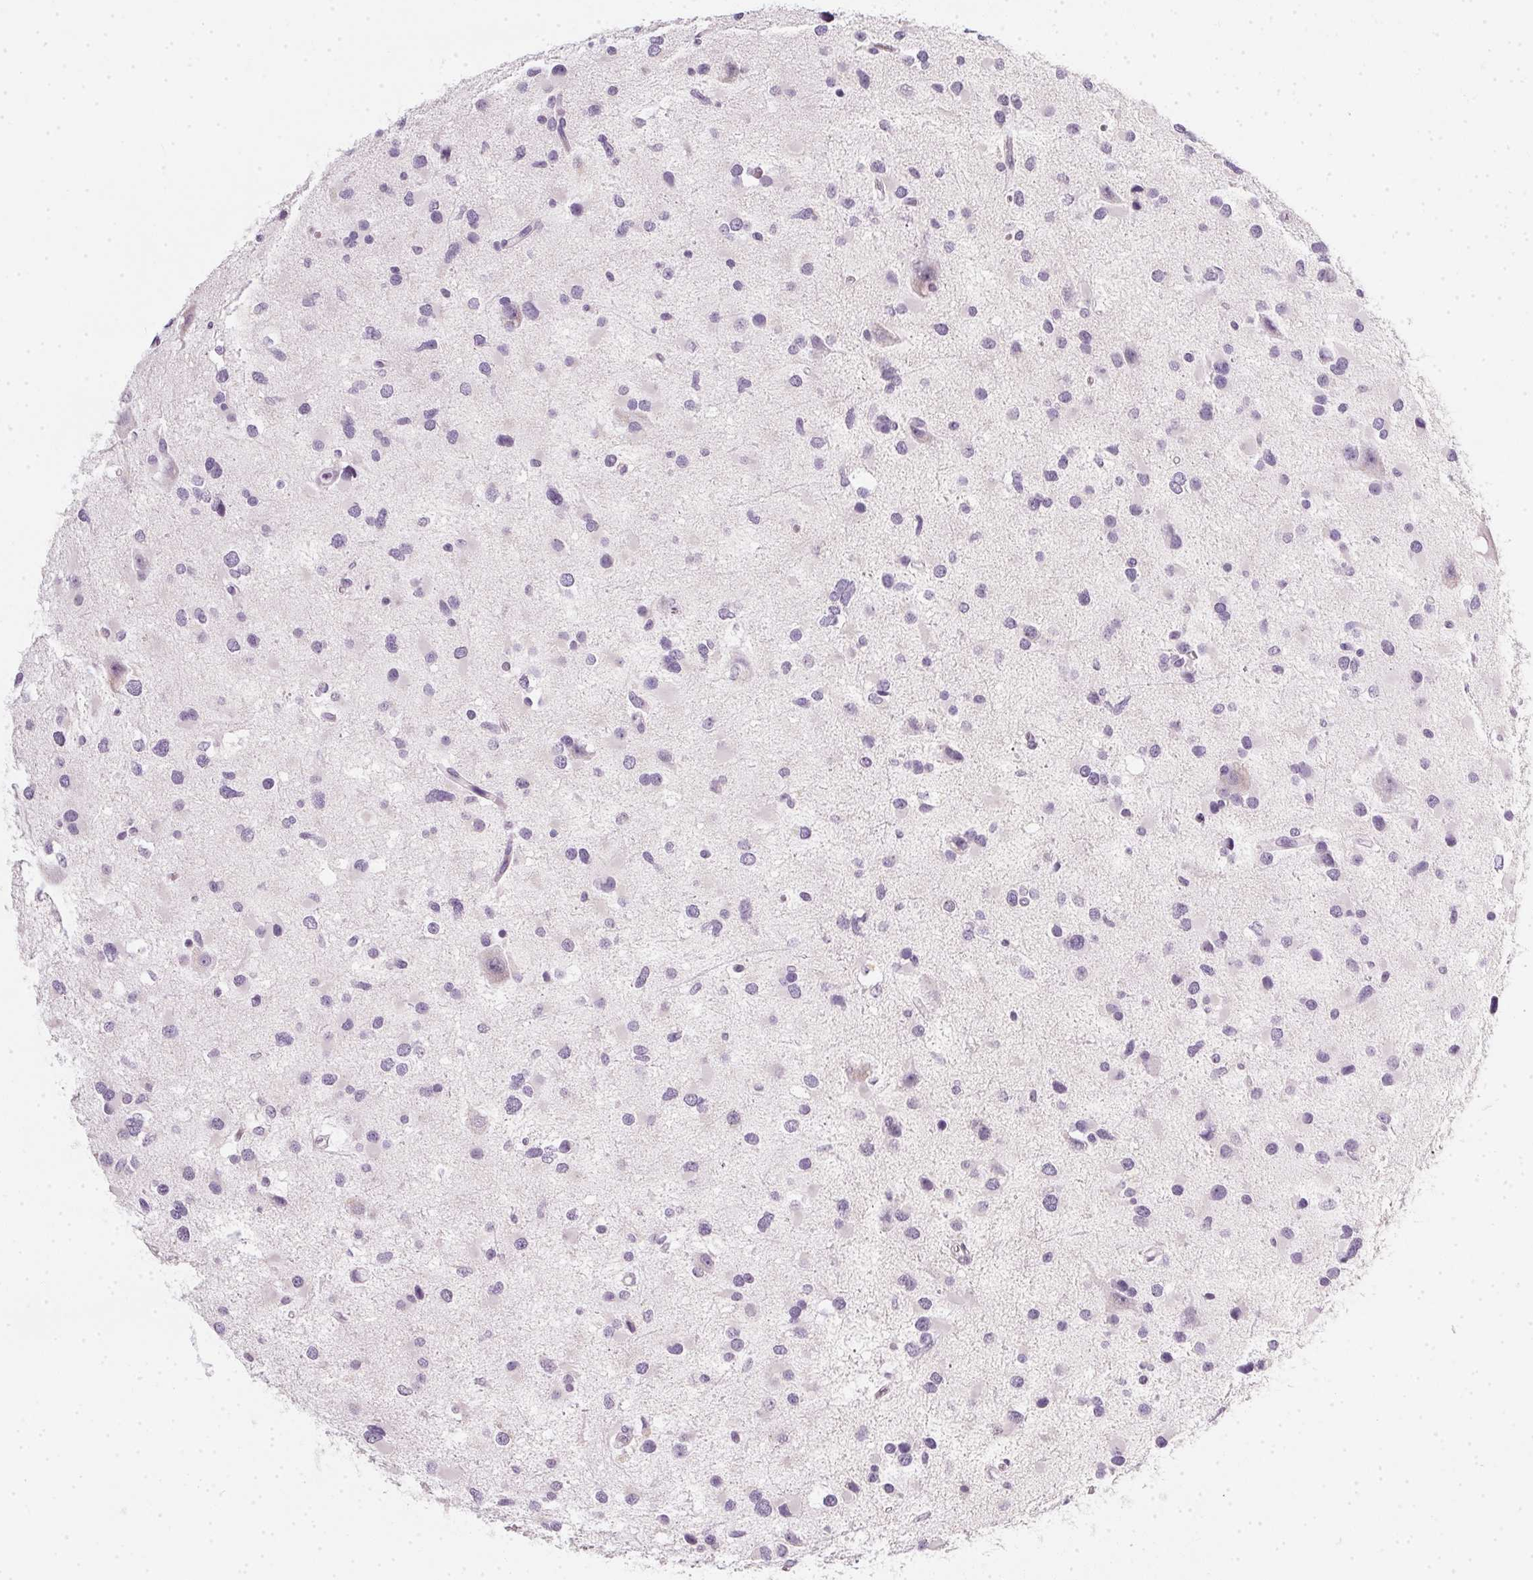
{"staining": {"intensity": "negative", "quantity": "none", "location": "none"}, "tissue": "glioma", "cell_type": "Tumor cells", "image_type": "cancer", "snomed": [{"axis": "morphology", "description": "Glioma, malignant, Low grade"}, {"axis": "topography", "description": "Brain"}], "caption": "Histopathology image shows no significant protein expression in tumor cells of glioma.", "gene": "TMEM72", "patient": {"sex": "female", "age": 32}}